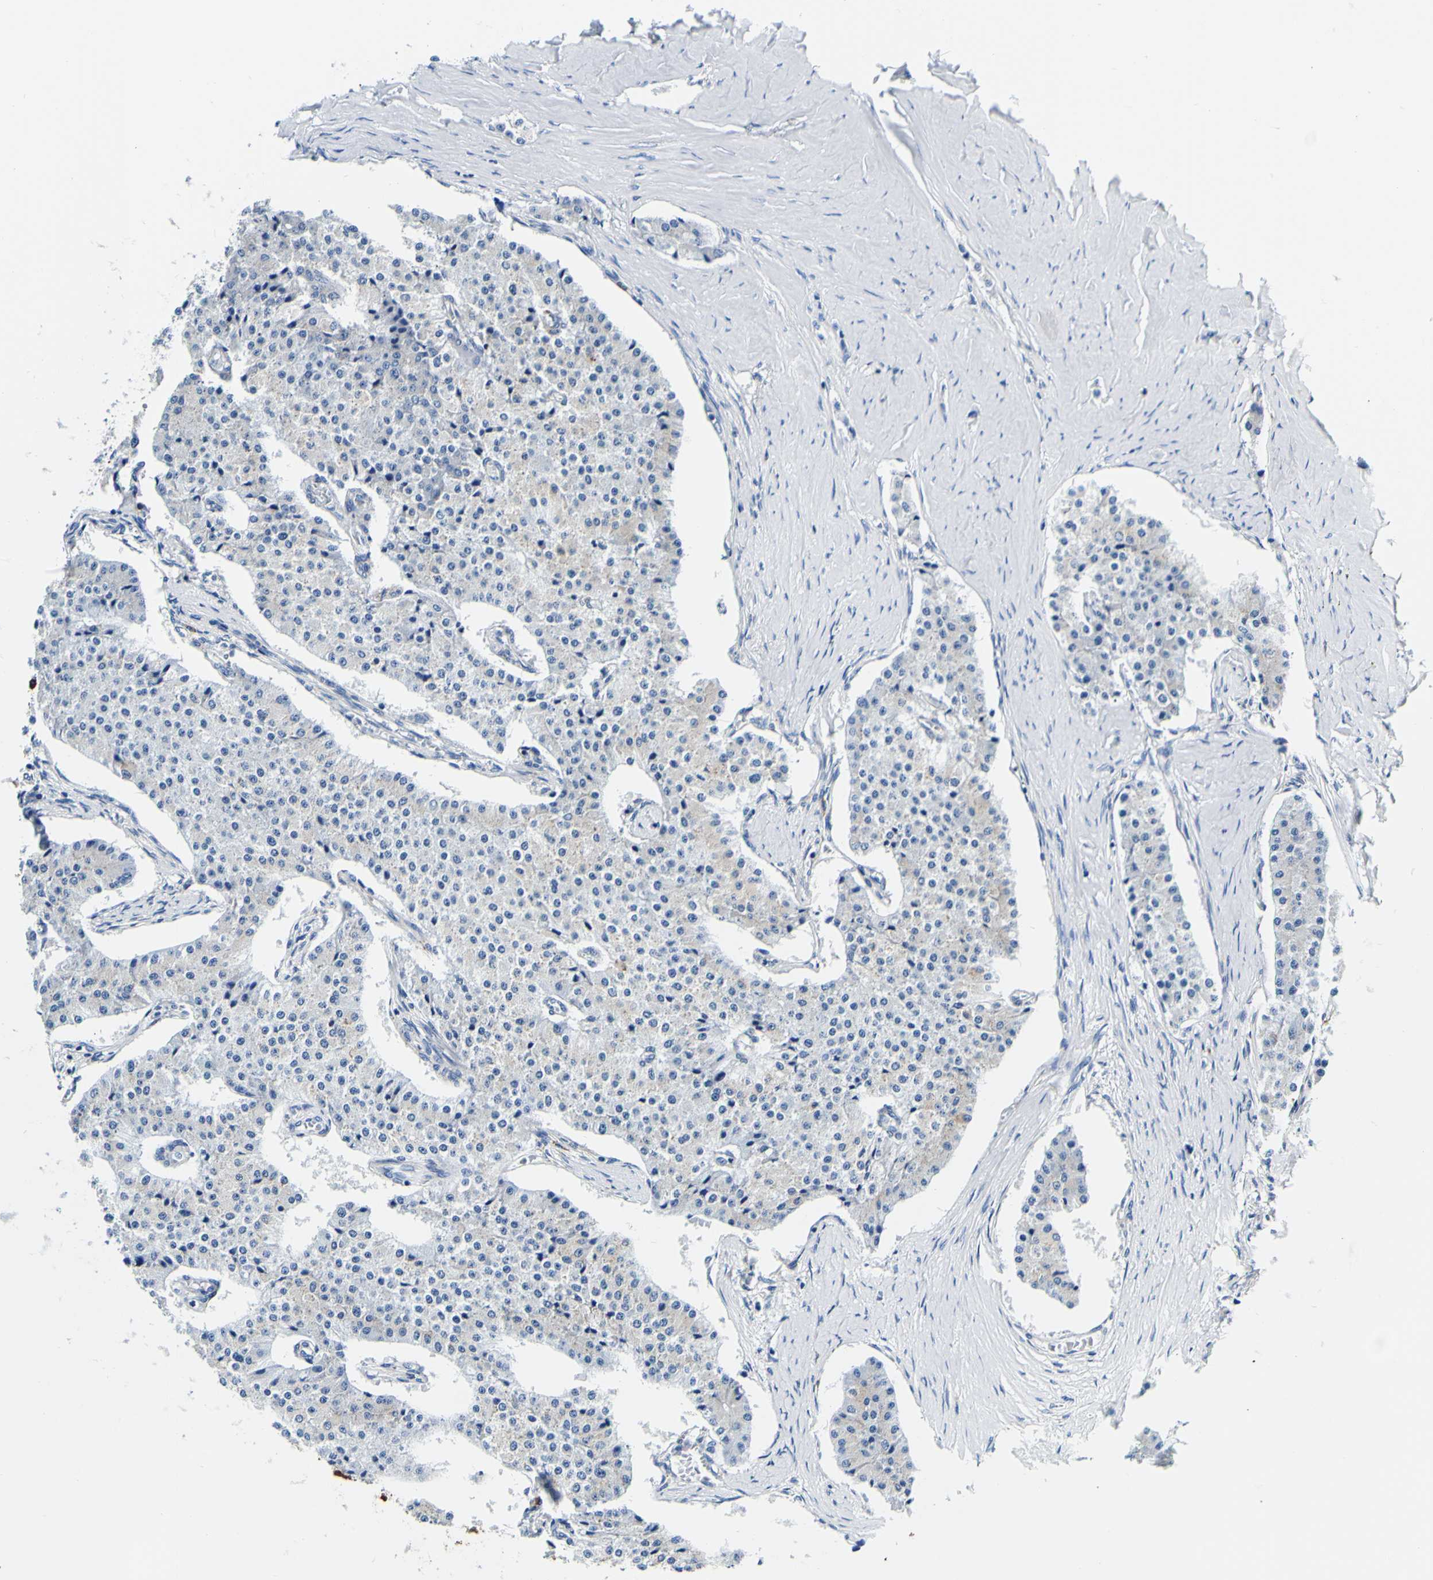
{"staining": {"intensity": "negative", "quantity": "none", "location": "none"}, "tissue": "carcinoid", "cell_type": "Tumor cells", "image_type": "cancer", "snomed": [{"axis": "morphology", "description": "Carcinoid, malignant, NOS"}, {"axis": "topography", "description": "Colon"}], "caption": "A photomicrograph of carcinoid stained for a protein demonstrates no brown staining in tumor cells.", "gene": "P4HB", "patient": {"sex": "female", "age": 52}}